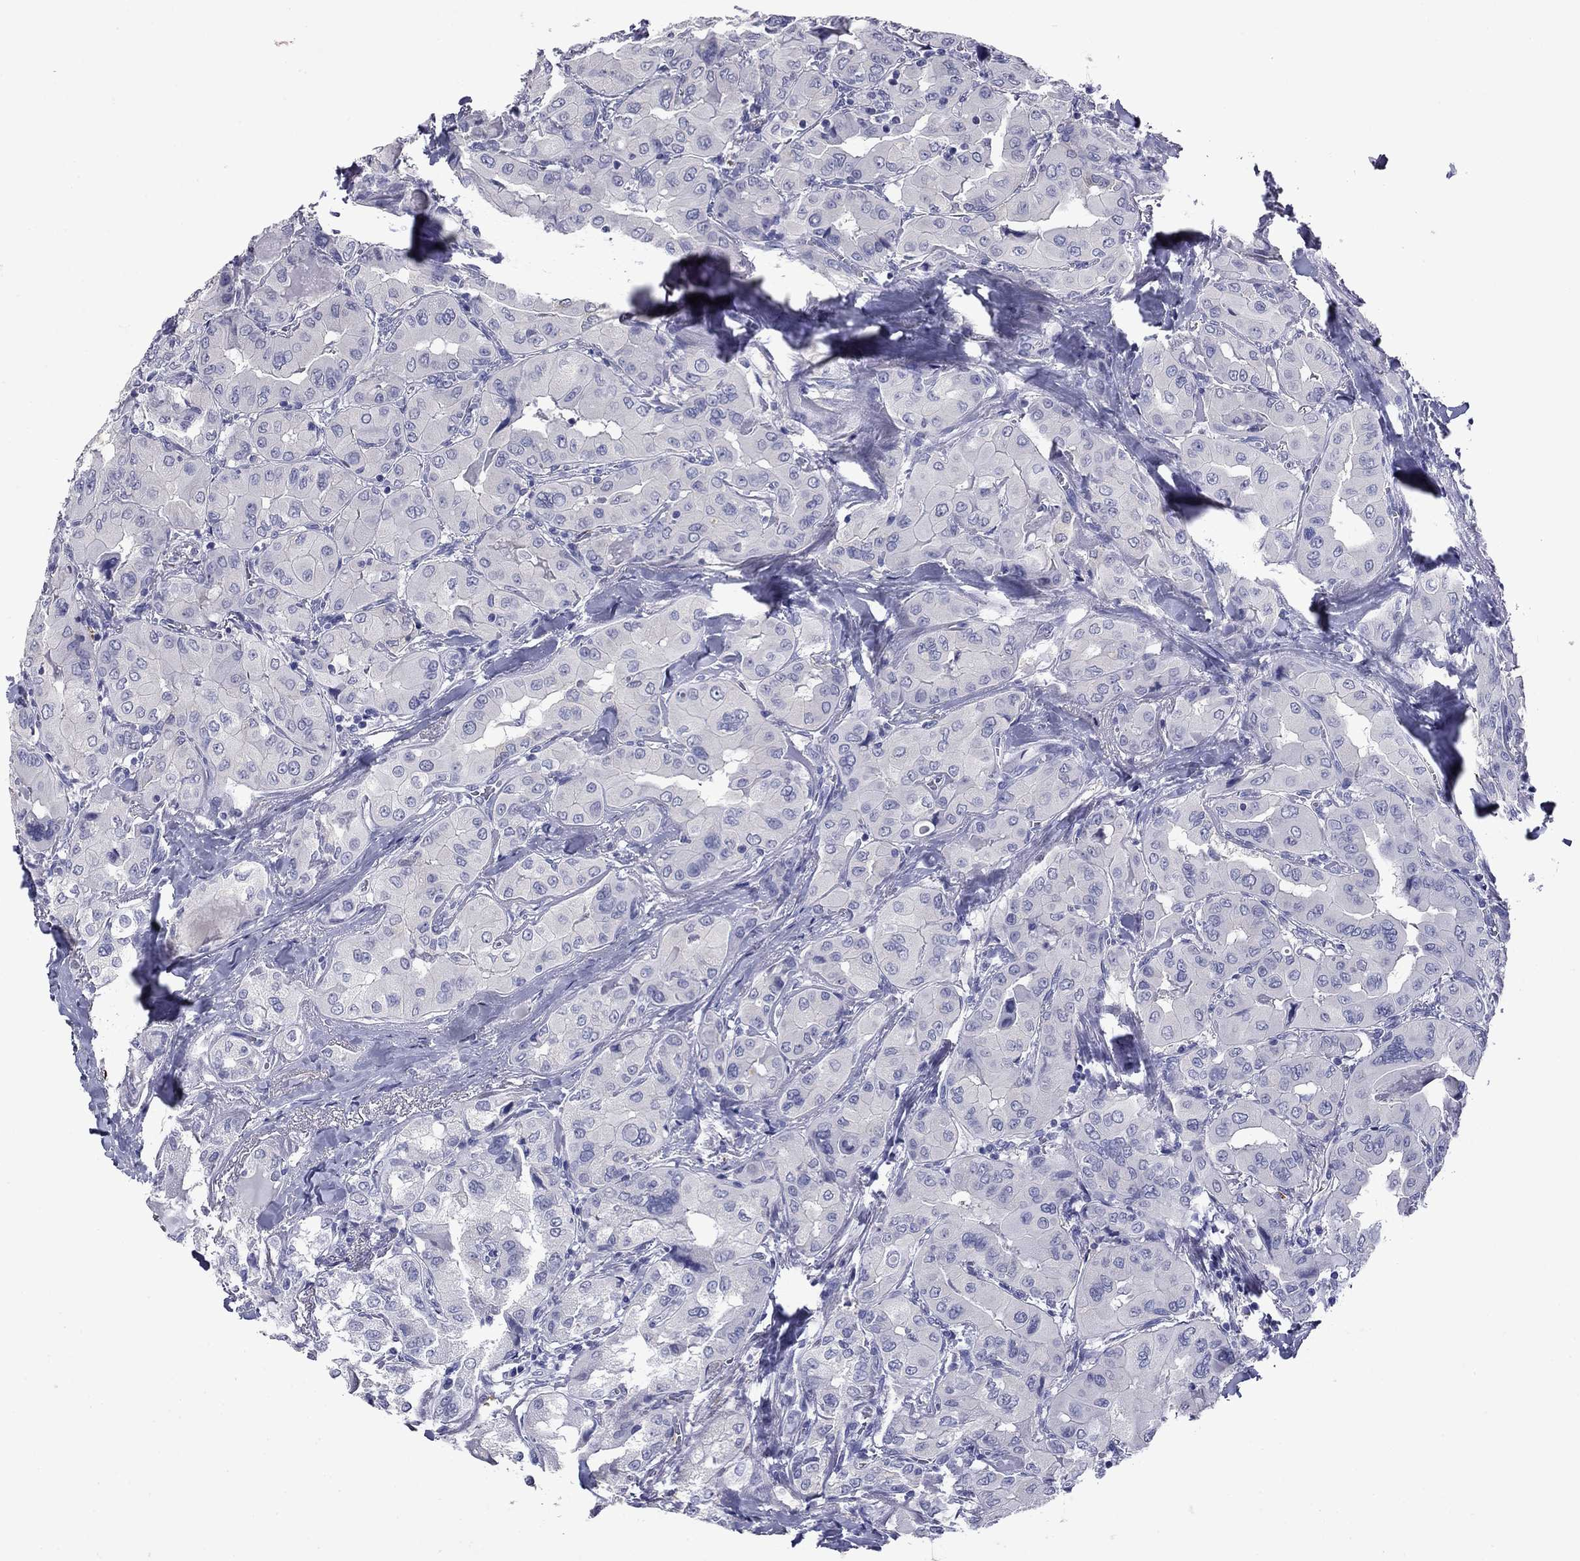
{"staining": {"intensity": "negative", "quantity": "none", "location": "none"}, "tissue": "thyroid cancer", "cell_type": "Tumor cells", "image_type": "cancer", "snomed": [{"axis": "morphology", "description": "Normal tissue, NOS"}, {"axis": "morphology", "description": "Papillary adenocarcinoma, NOS"}, {"axis": "topography", "description": "Thyroid gland"}], "caption": "This histopathology image is of thyroid papillary adenocarcinoma stained with IHC to label a protein in brown with the nuclei are counter-stained blue. There is no staining in tumor cells. The staining is performed using DAB brown chromogen with nuclei counter-stained in using hematoxylin.", "gene": "CFAP119", "patient": {"sex": "female", "age": 66}}